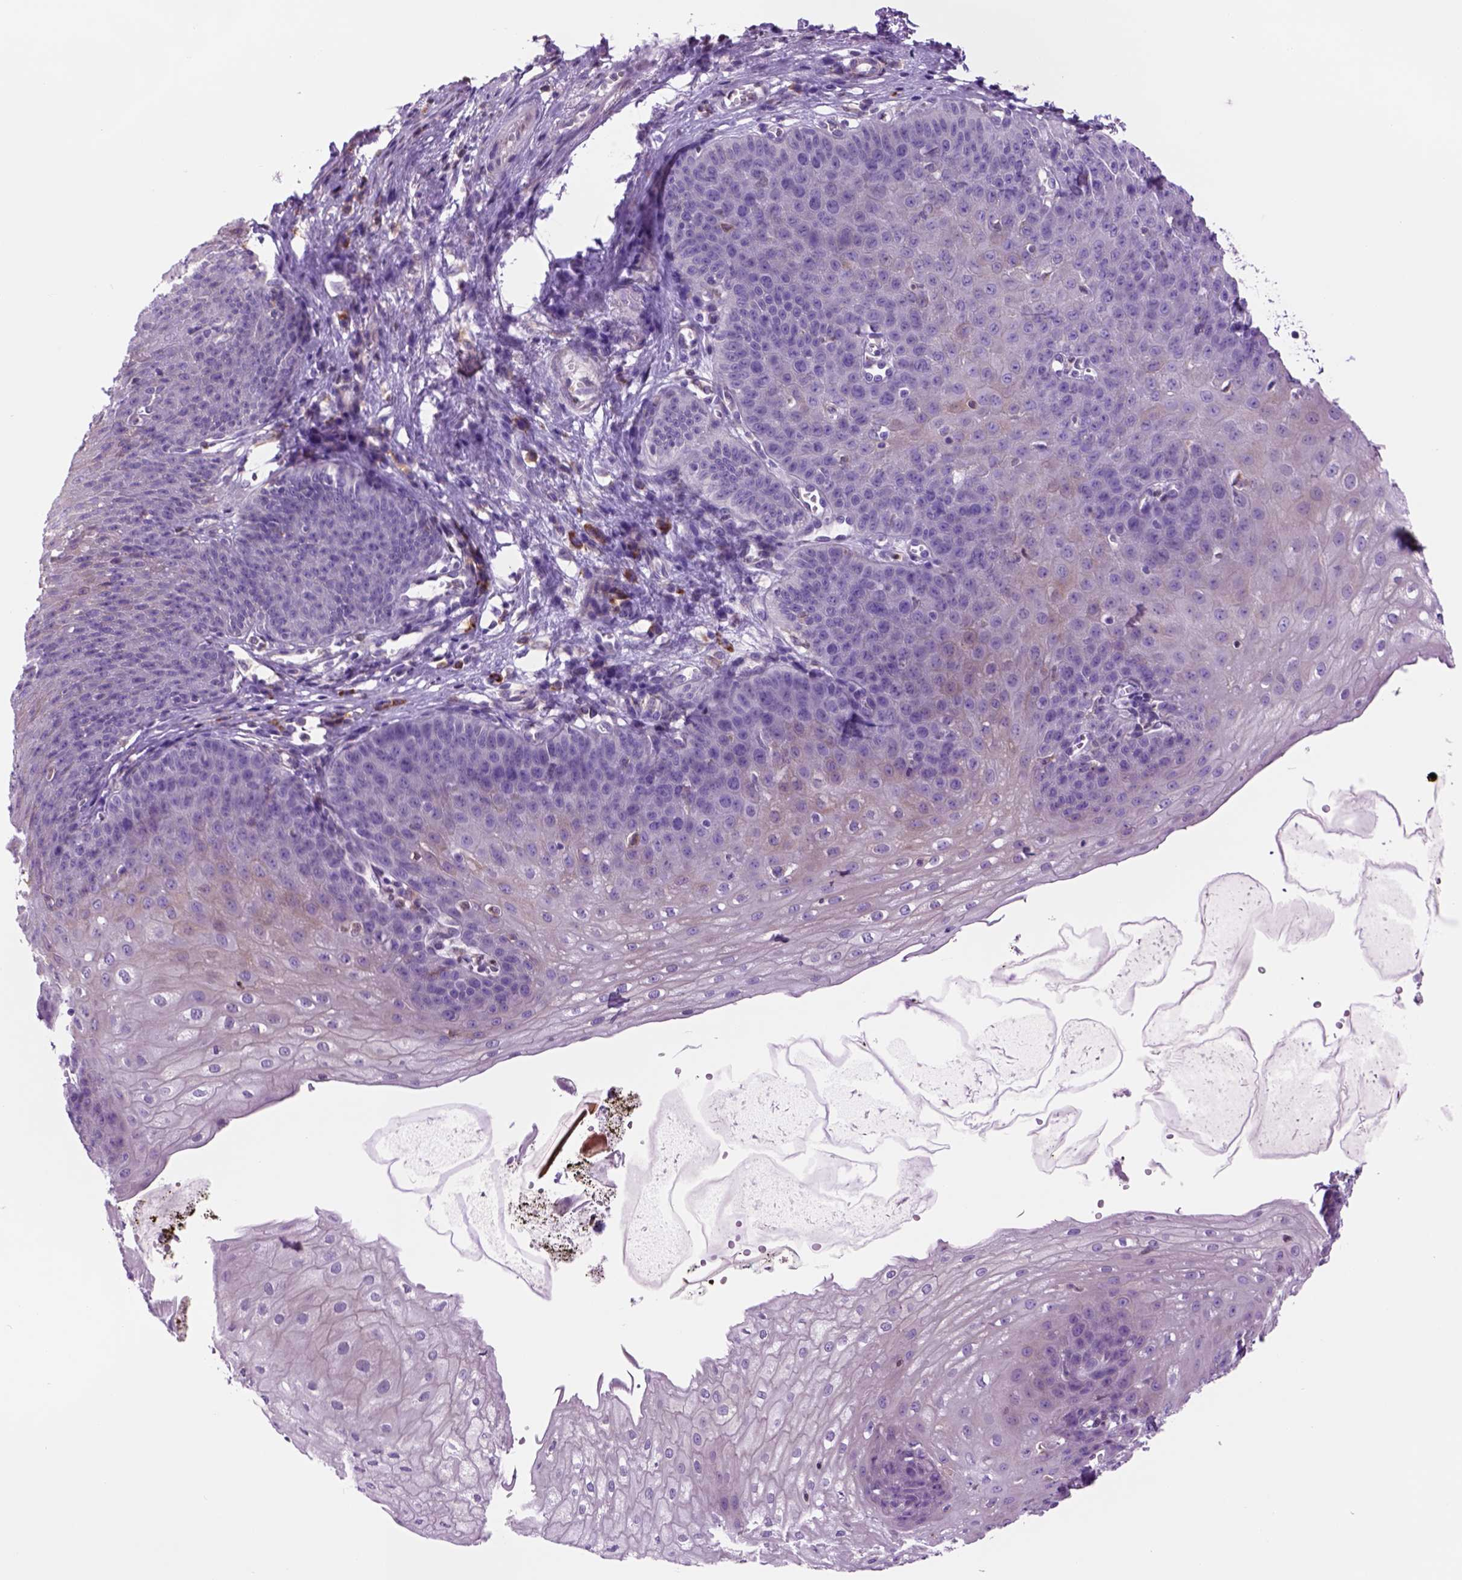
{"staining": {"intensity": "negative", "quantity": "none", "location": "none"}, "tissue": "esophagus", "cell_type": "Squamous epithelial cells", "image_type": "normal", "snomed": [{"axis": "morphology", "description": "Normal tissue, NOS"}, {"axis": "topography", "description": "Esophagus"}], "caption": "Squamous epithelial cells show no significant positivity in unremarkable esophagus.", "gene": "PIAS3", "patient": {"sex": "male", "age": 71}}